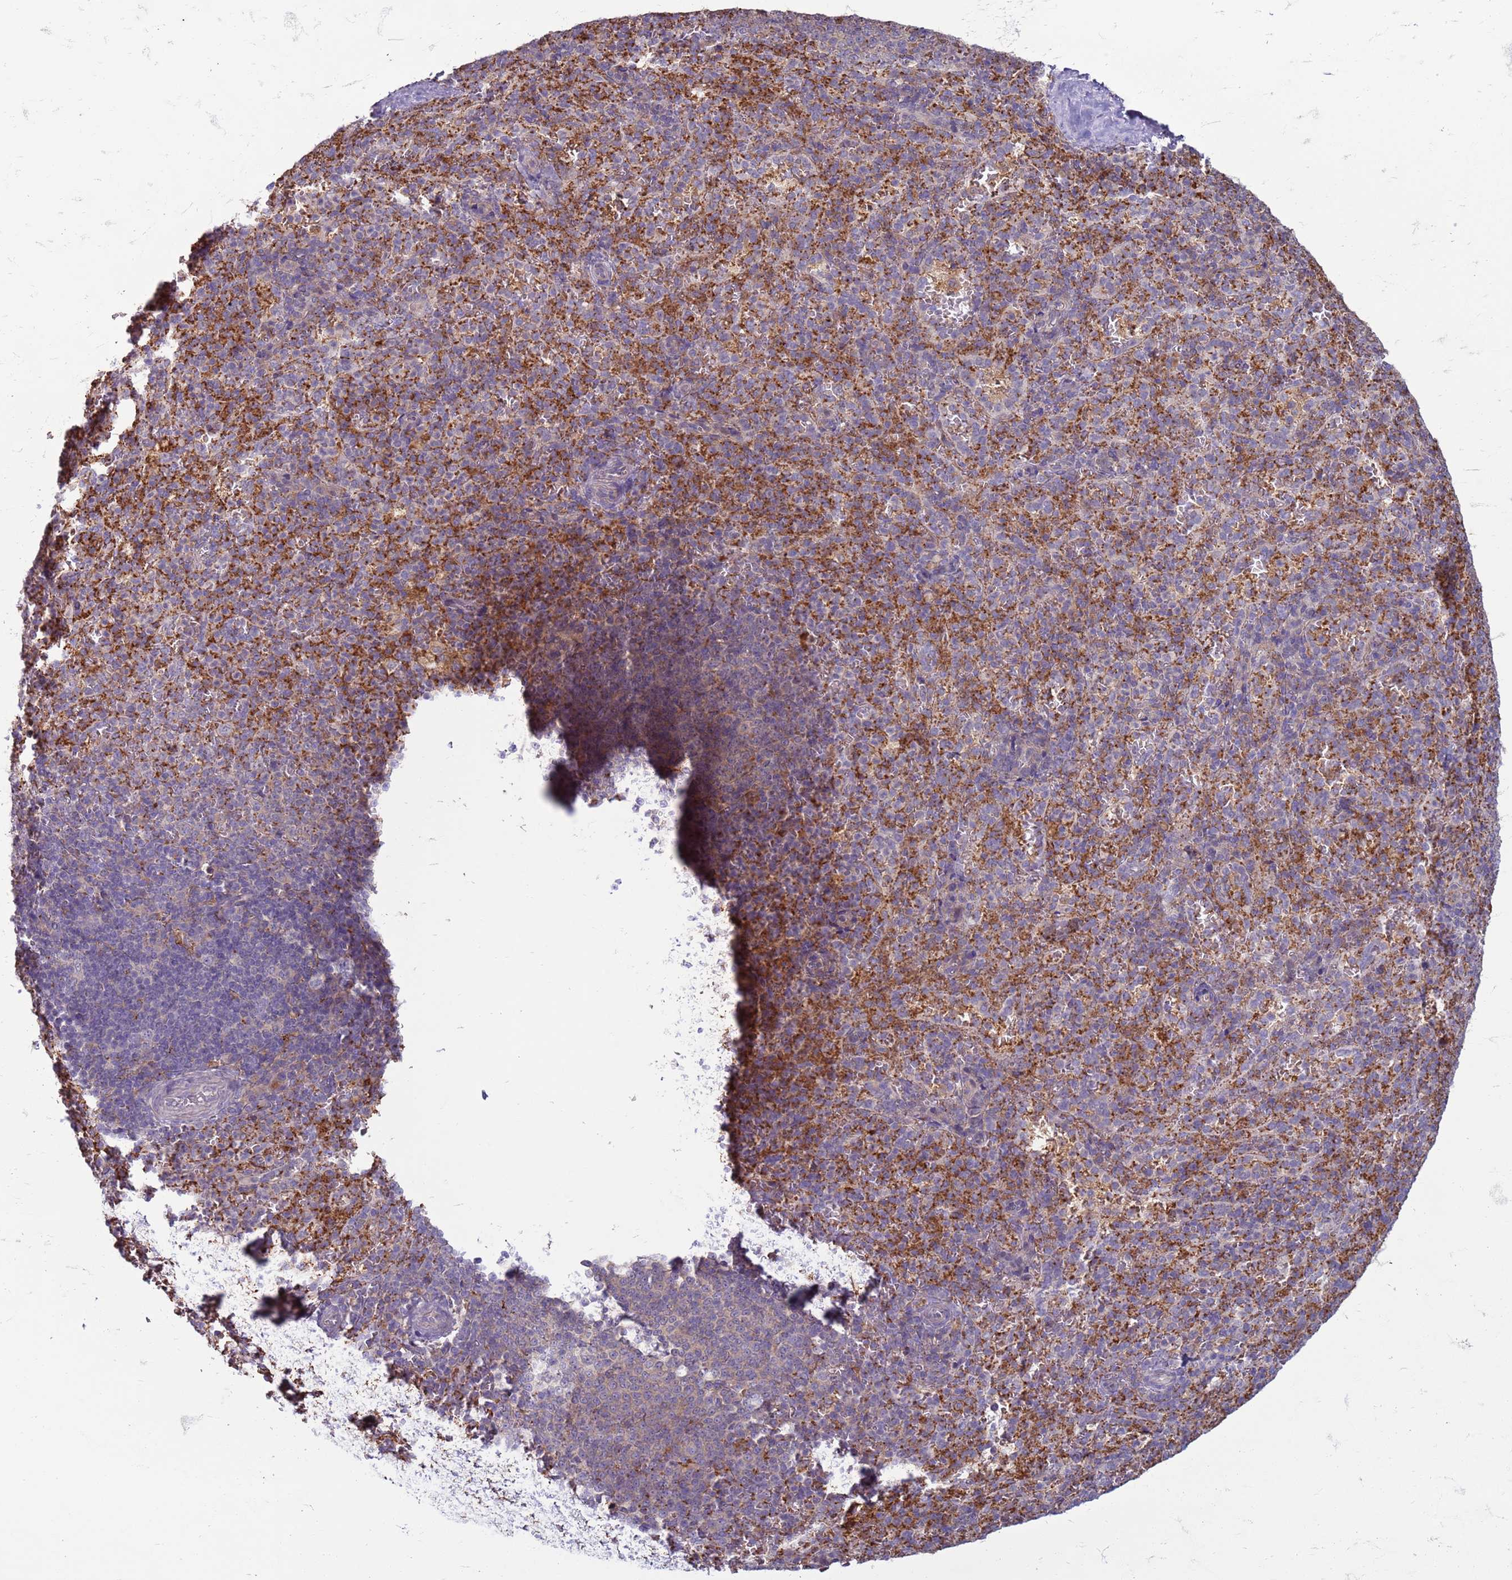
{"staining": {"intensity": "strong", "quantity": "<25%", "location": "cytoplasmic/membranous"}, "tissue": "spleen", "cell_type": "Cells in red pulp", "image_type": "normal", "snomed": [{"axis": "morphology", "description": "Normal tissue, NOS"}, {"axis": "topography", "description": "Spleen"}], "caption": "Cells in red pulp reveal strong cytoplasmic/membranous positivity in about <25% of cells in normal spleen.", "gene": "SLC15A3", "patient": {"sex": "female", "age": 21}}